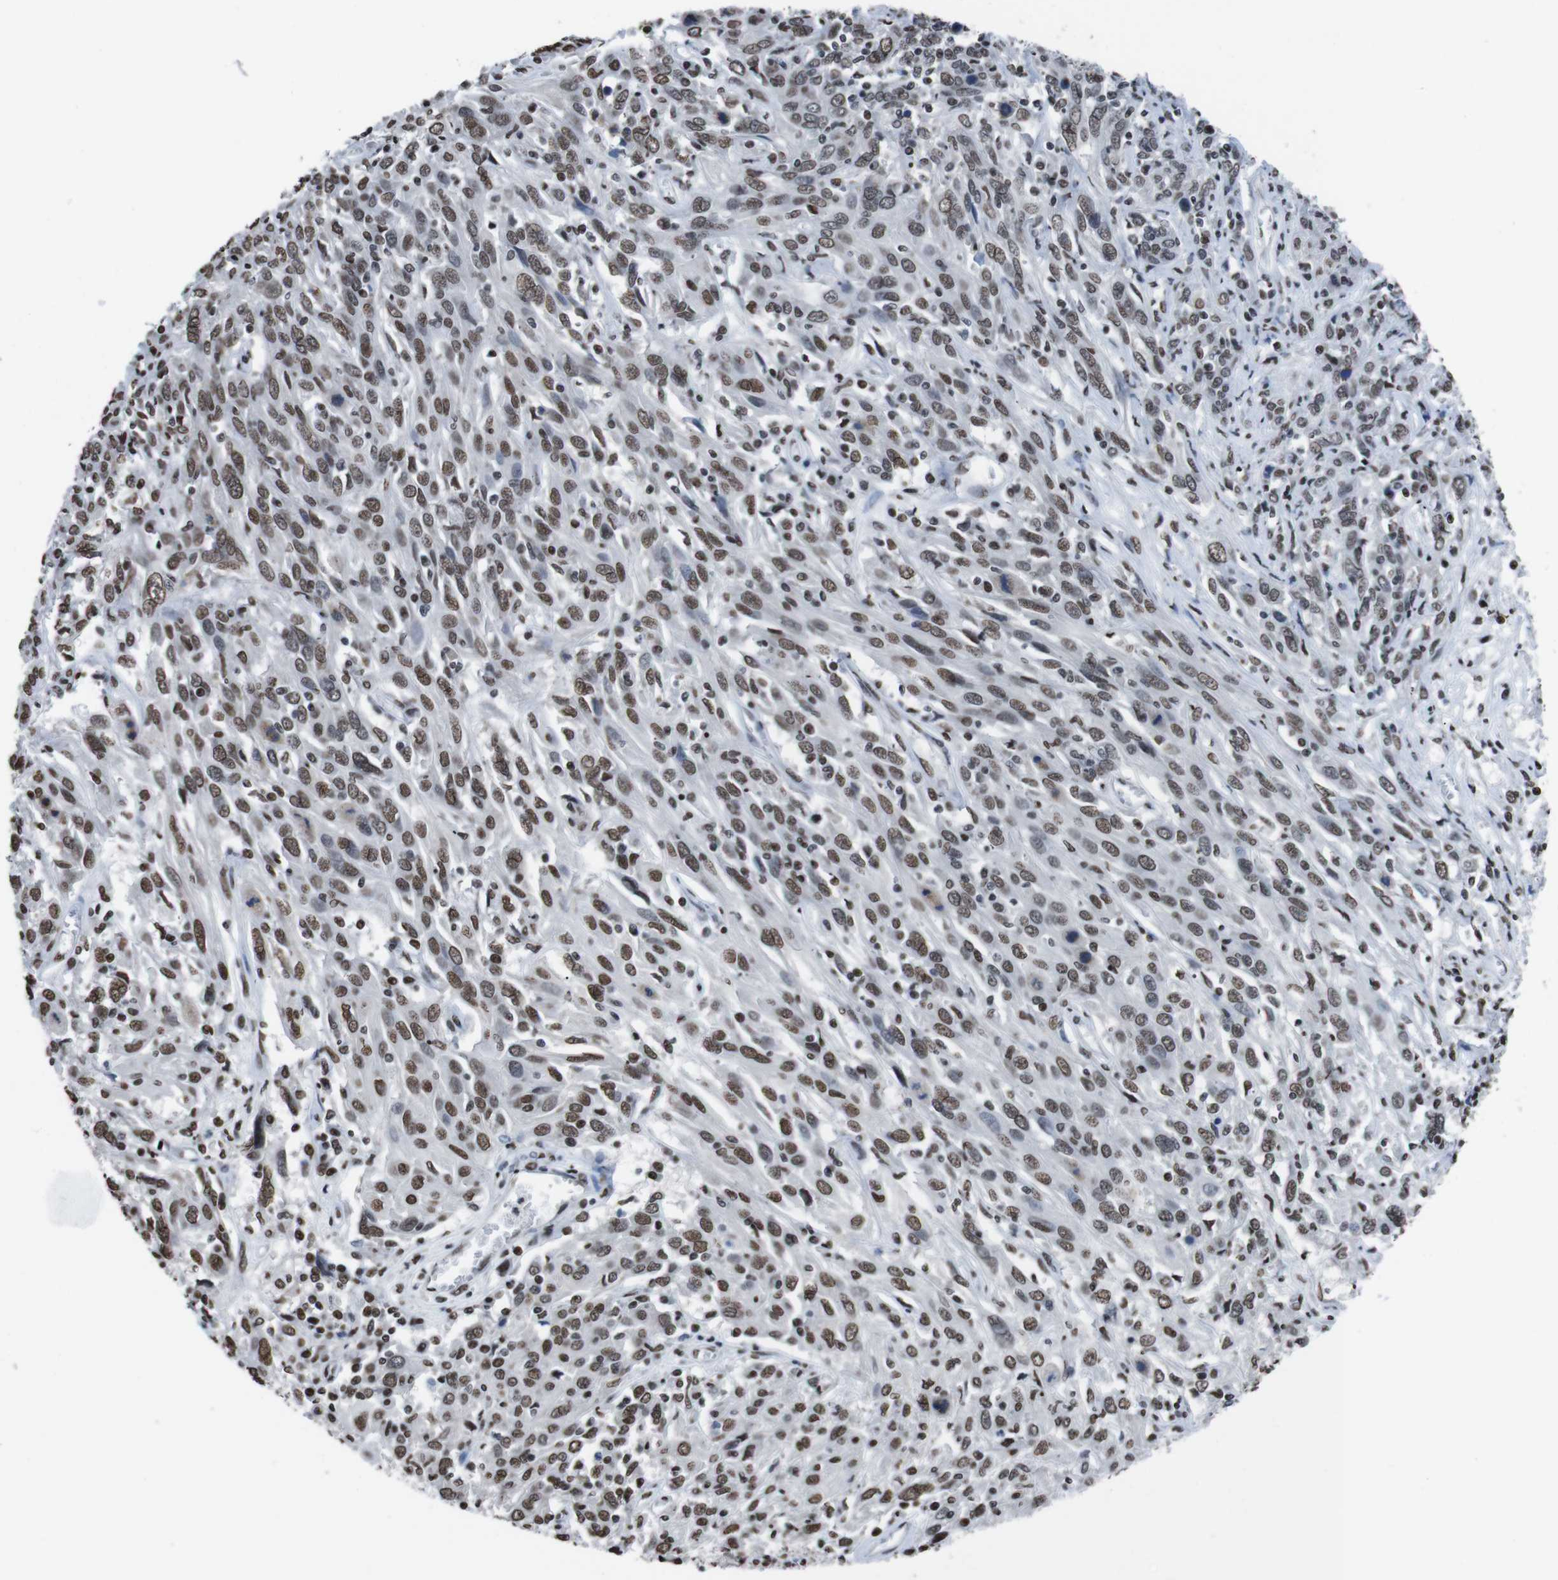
{"staining": {"intensity": "moderate", "quantity": ">75%", "location": "nuclear"}, "tissue": "cervical cancer", "cell_type": "Tumor cells", "image_type": "cancer", "snomed": [{"axis": "morphology", "description": "Squamous cell carcinoma, NOS"}, {"axis": "topography", "description": "Cervix"}], "caption": "Immunohistochemical staining of human cervical cancer (squamous cell carcinoma) exhibits moderate nuclear protein positivity in approximately >75% of tumor cells.", "gene": "PIP4P2", "patient": {"sex": "female", "age": 46}}